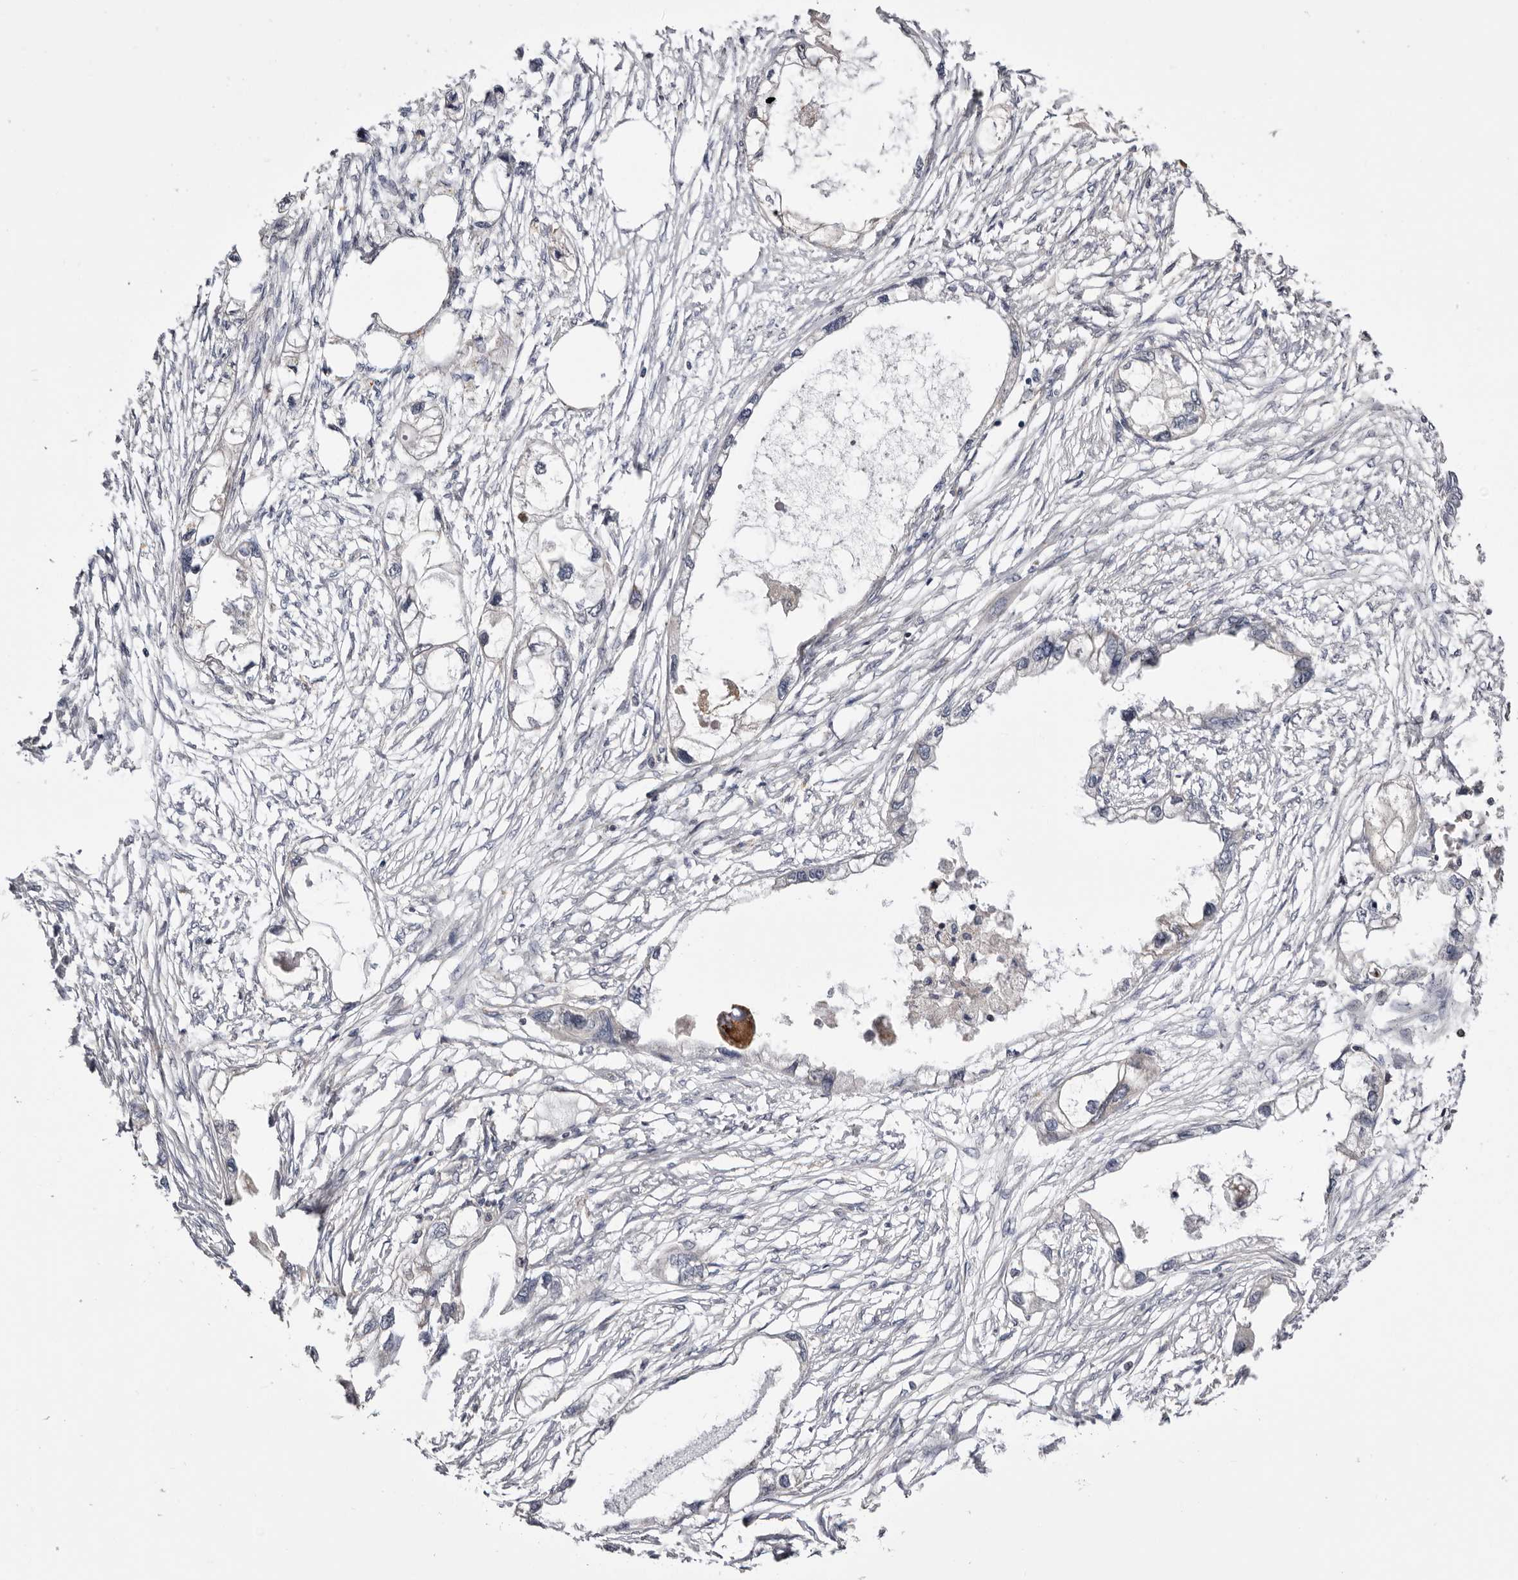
{"staining": {"intensity": "negative", "quantity": "none", "location": "none"}, "tissue": "endometrial cancer", "cell_type": "Tumor cells", "image_type": "cancer", "snomed": [{"axis": "morphology", "description": "Adenocarcinoma, NOS"}, {"axis": "morphology", "description": "Adenocarcinoma, metastatic, NOS"}, {"axis": "topography", "description": "Adipose tissue"}, {"axis": "topography", "description": "Endometrium"}], "caption": "DAB immunohistochemical staining of human metastatic adenocarcinoma (endometrial) displays no significant expression in tumor cells.", "gene": "PANK4", "patient": {"sex": "female", "age": 67}}